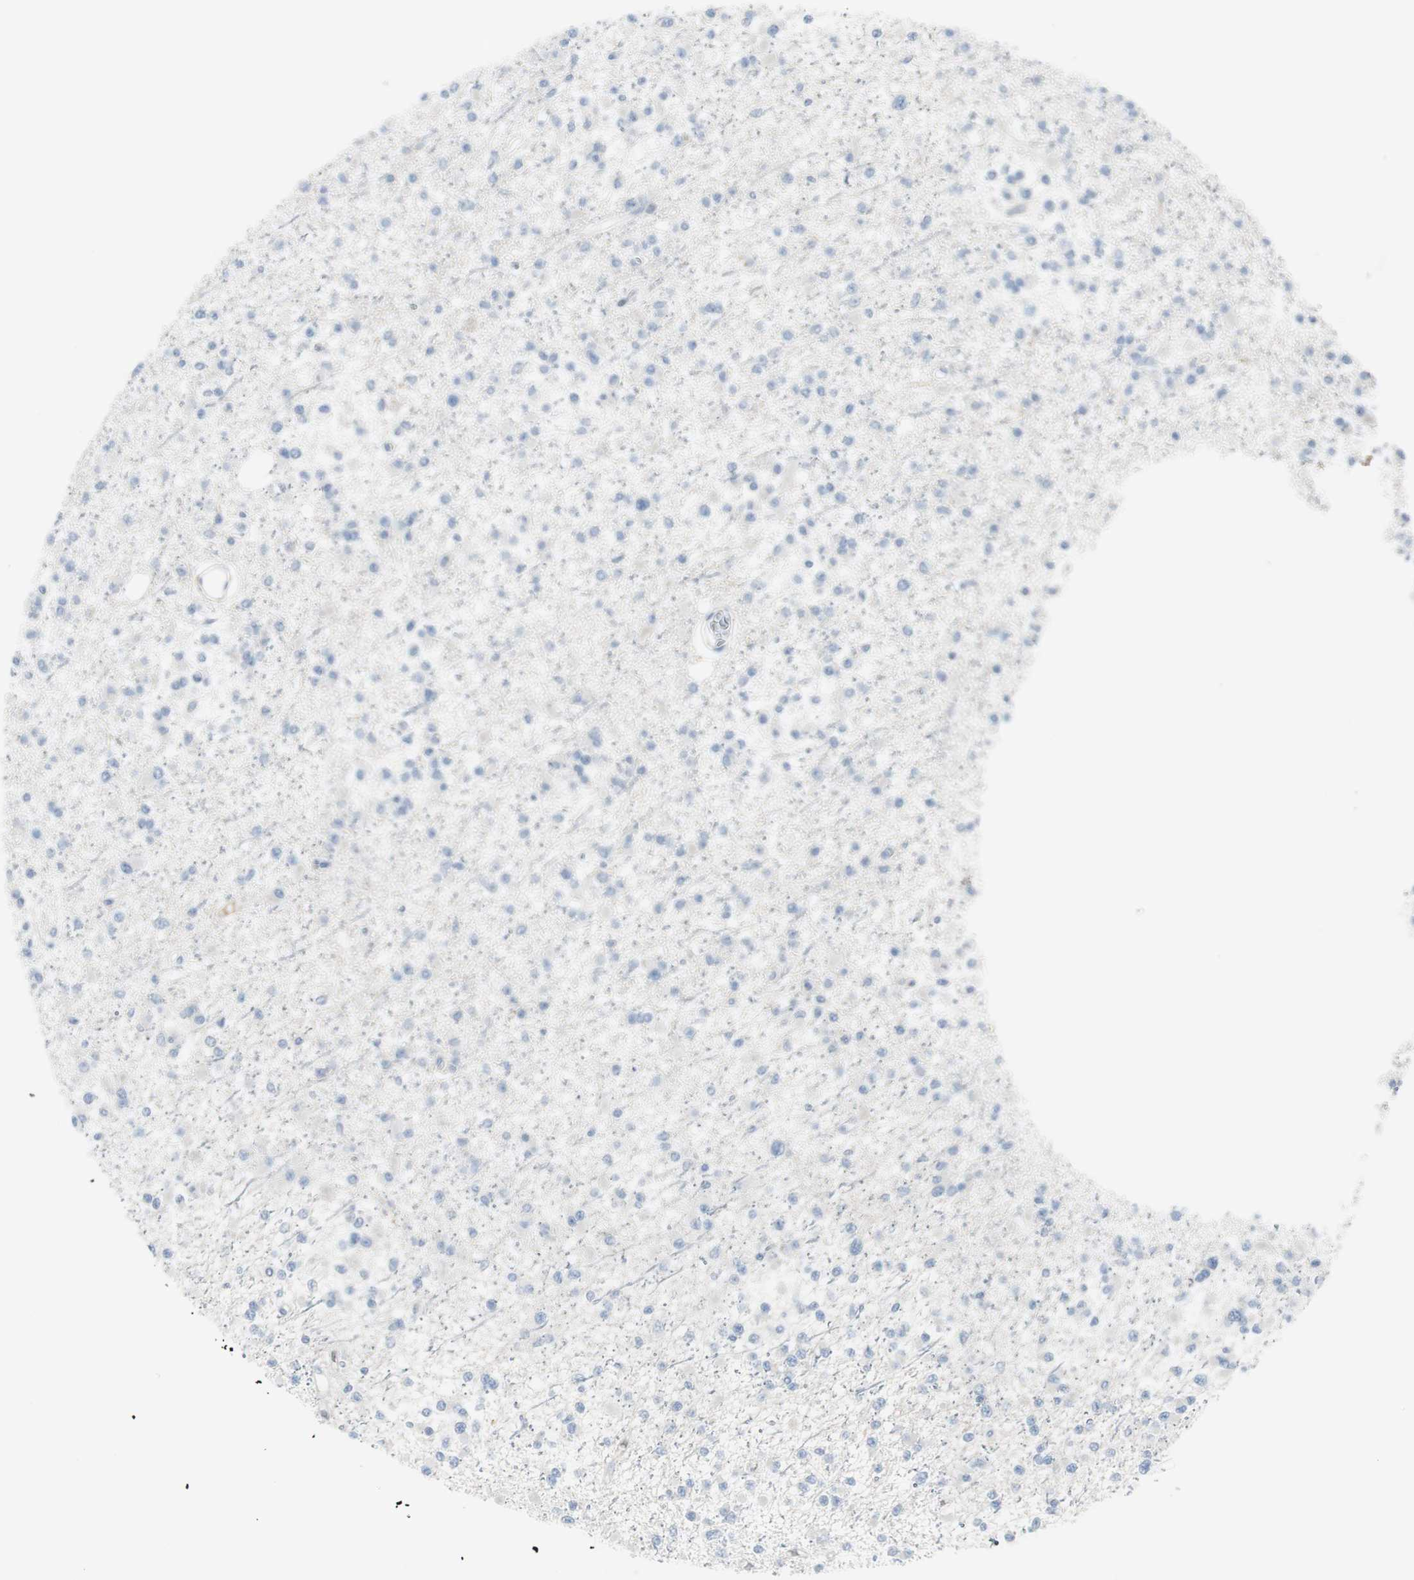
{"staining": {"intensity": "negative", "quantity": "none", "location": "none"}, "tissue": "glioma", "cell_type": "Tumor cells", "image_type": "cancer", "snomed": [{"axis": "morphology", "description": "Glioma, malignant, Low grade"}, {"axis": "topography", "description": "Brain"}], "caption": "A high-resolution histopathology image shows IHC staining of glioma, which exhibits no significant staining in tumor cells. (Immunohistochemistry (ihc), brightfield microscopy, high magnification).", "gene": "CACNA2D1", "patient": {"sex": "female", "age": 22}}